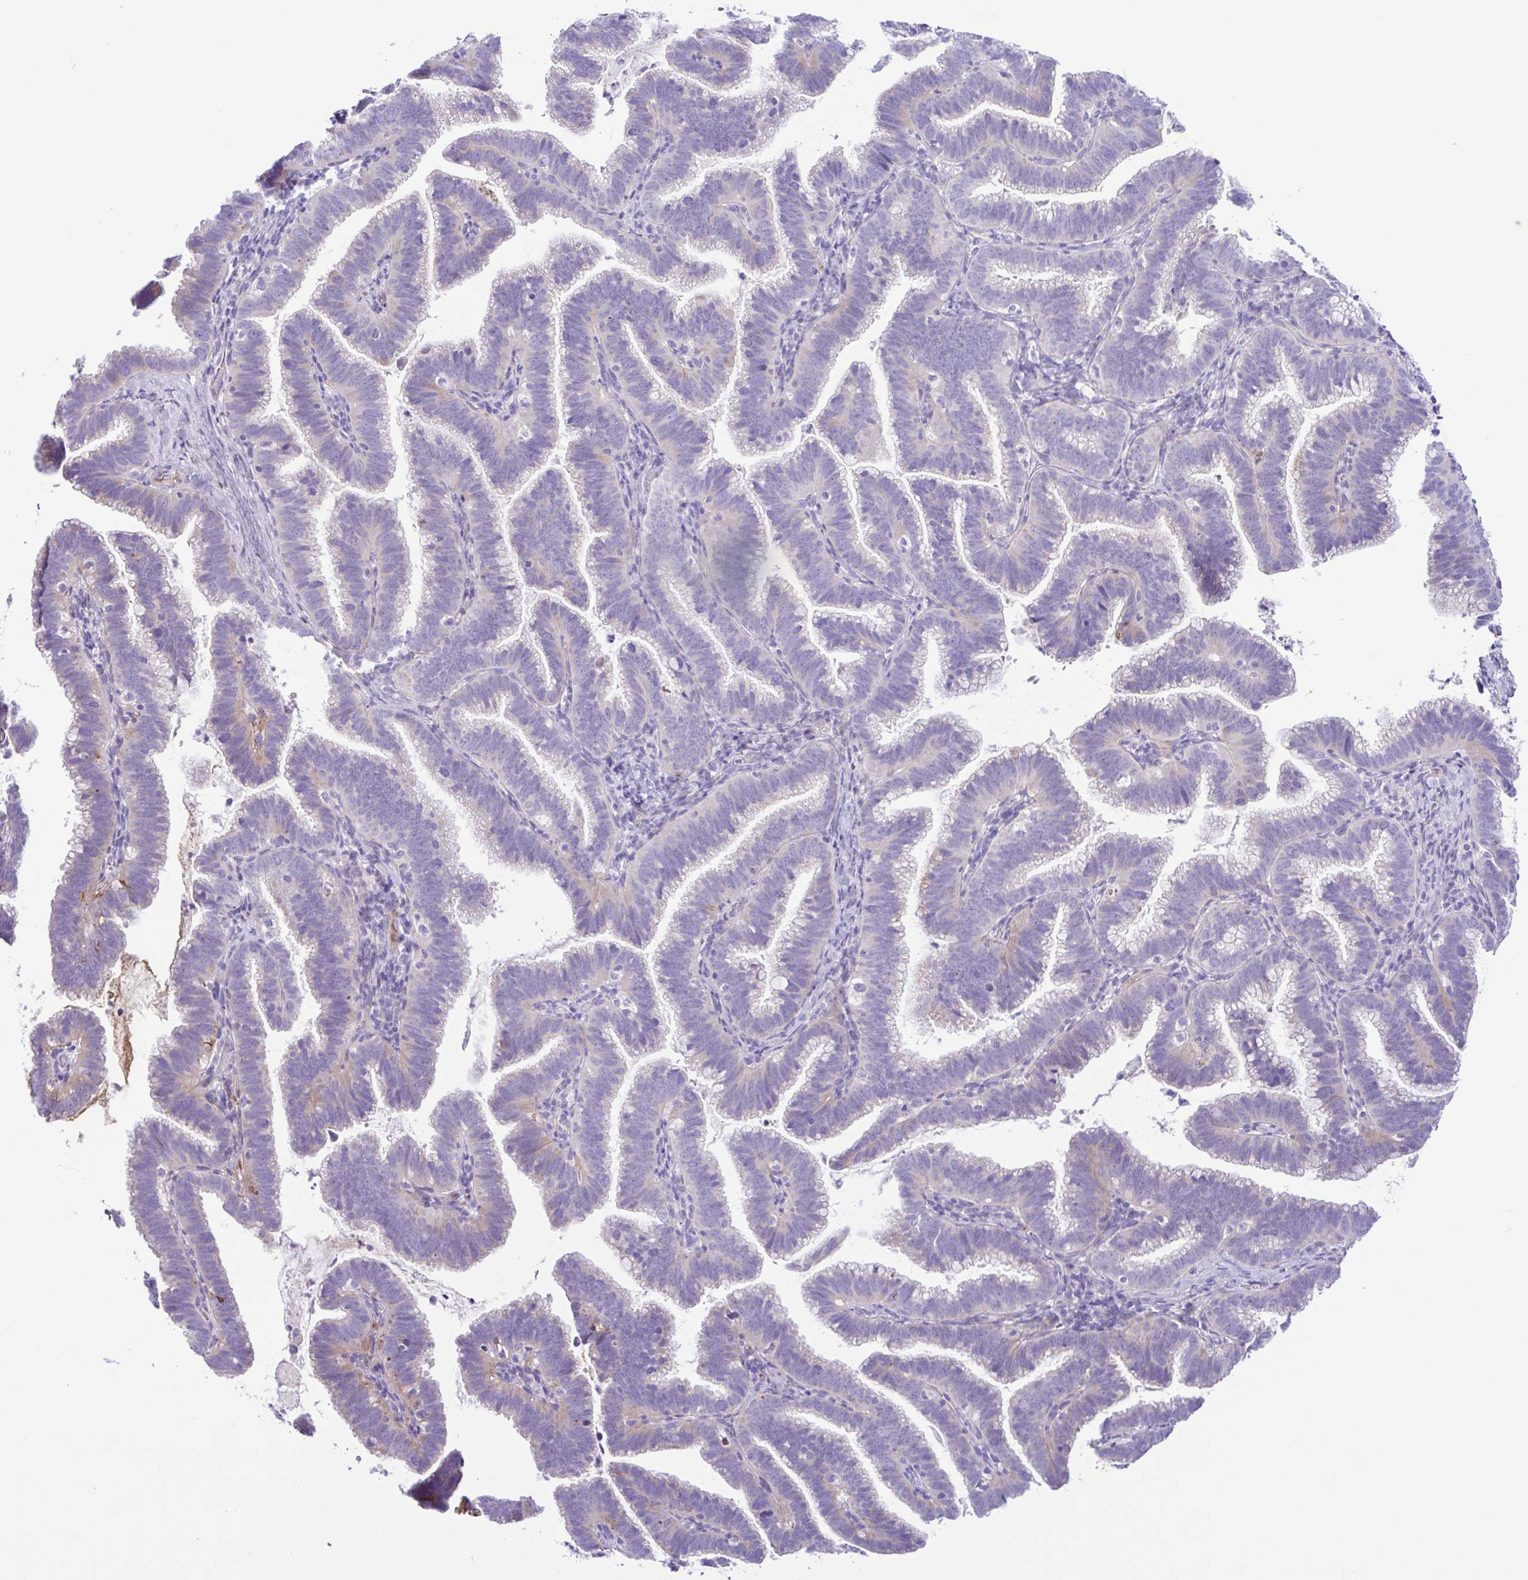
{"staining": {"intensity": "negative", "quantity": "none", "location": "none"}, "tissue": "cervical cancer", "cell_type": "Tumor cells", "image_type": "cancer", "snomed": [{"axis": "morphology", "description": "Adenocarcinoma, NOS"}, {"axis": "topography", "description": "Cervix"}], "caption": "Immunohistochemical staining of human cervical adenocarcinoma reveals no significant positivity in tumor cells.", "gene": "GABBR2", "patient": {"sex": "female", "age": 61}}